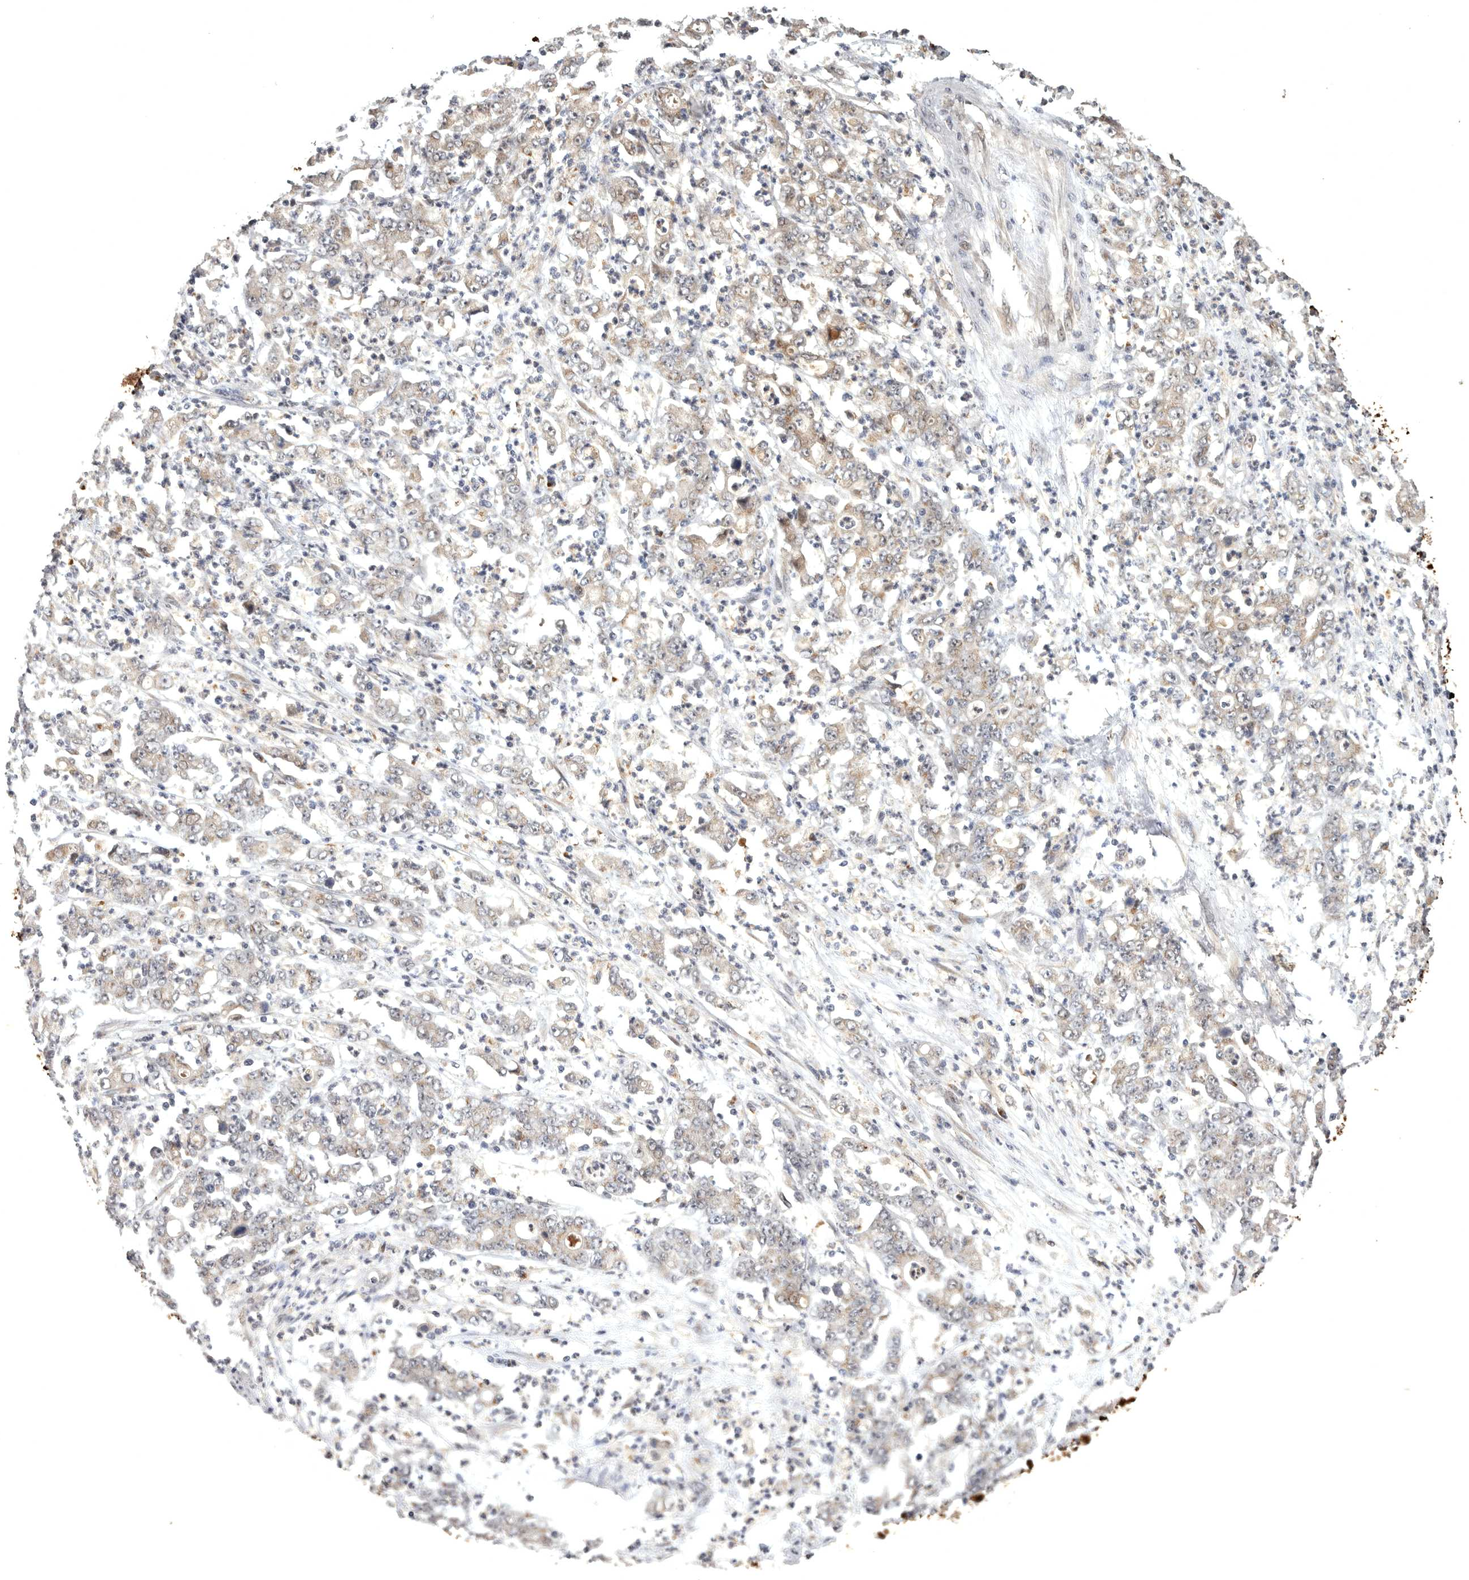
{"staining": {"intensity": "weak", "quantity": "25%-75%", "location": "cytoplasmic/membranous"}, "tissue": "stomach cancer", "cell_type": "Tumor cells", "image_type": "cancer", "snomed": [{"axis": "morphology", "description": "Adenocarcinoma, NOS"}, {"axis": "topography", "description": "Stomach, lower"}], "caption": "About 25%-75% of tumor cells in stomach adenocarcinoma demonstrate weak cytoplasmic/membranous protein staining as visualized by brown immunohistochemical staining.", "gene": "MAN2A1", "patient": {"sex": "female", "age": 71}}